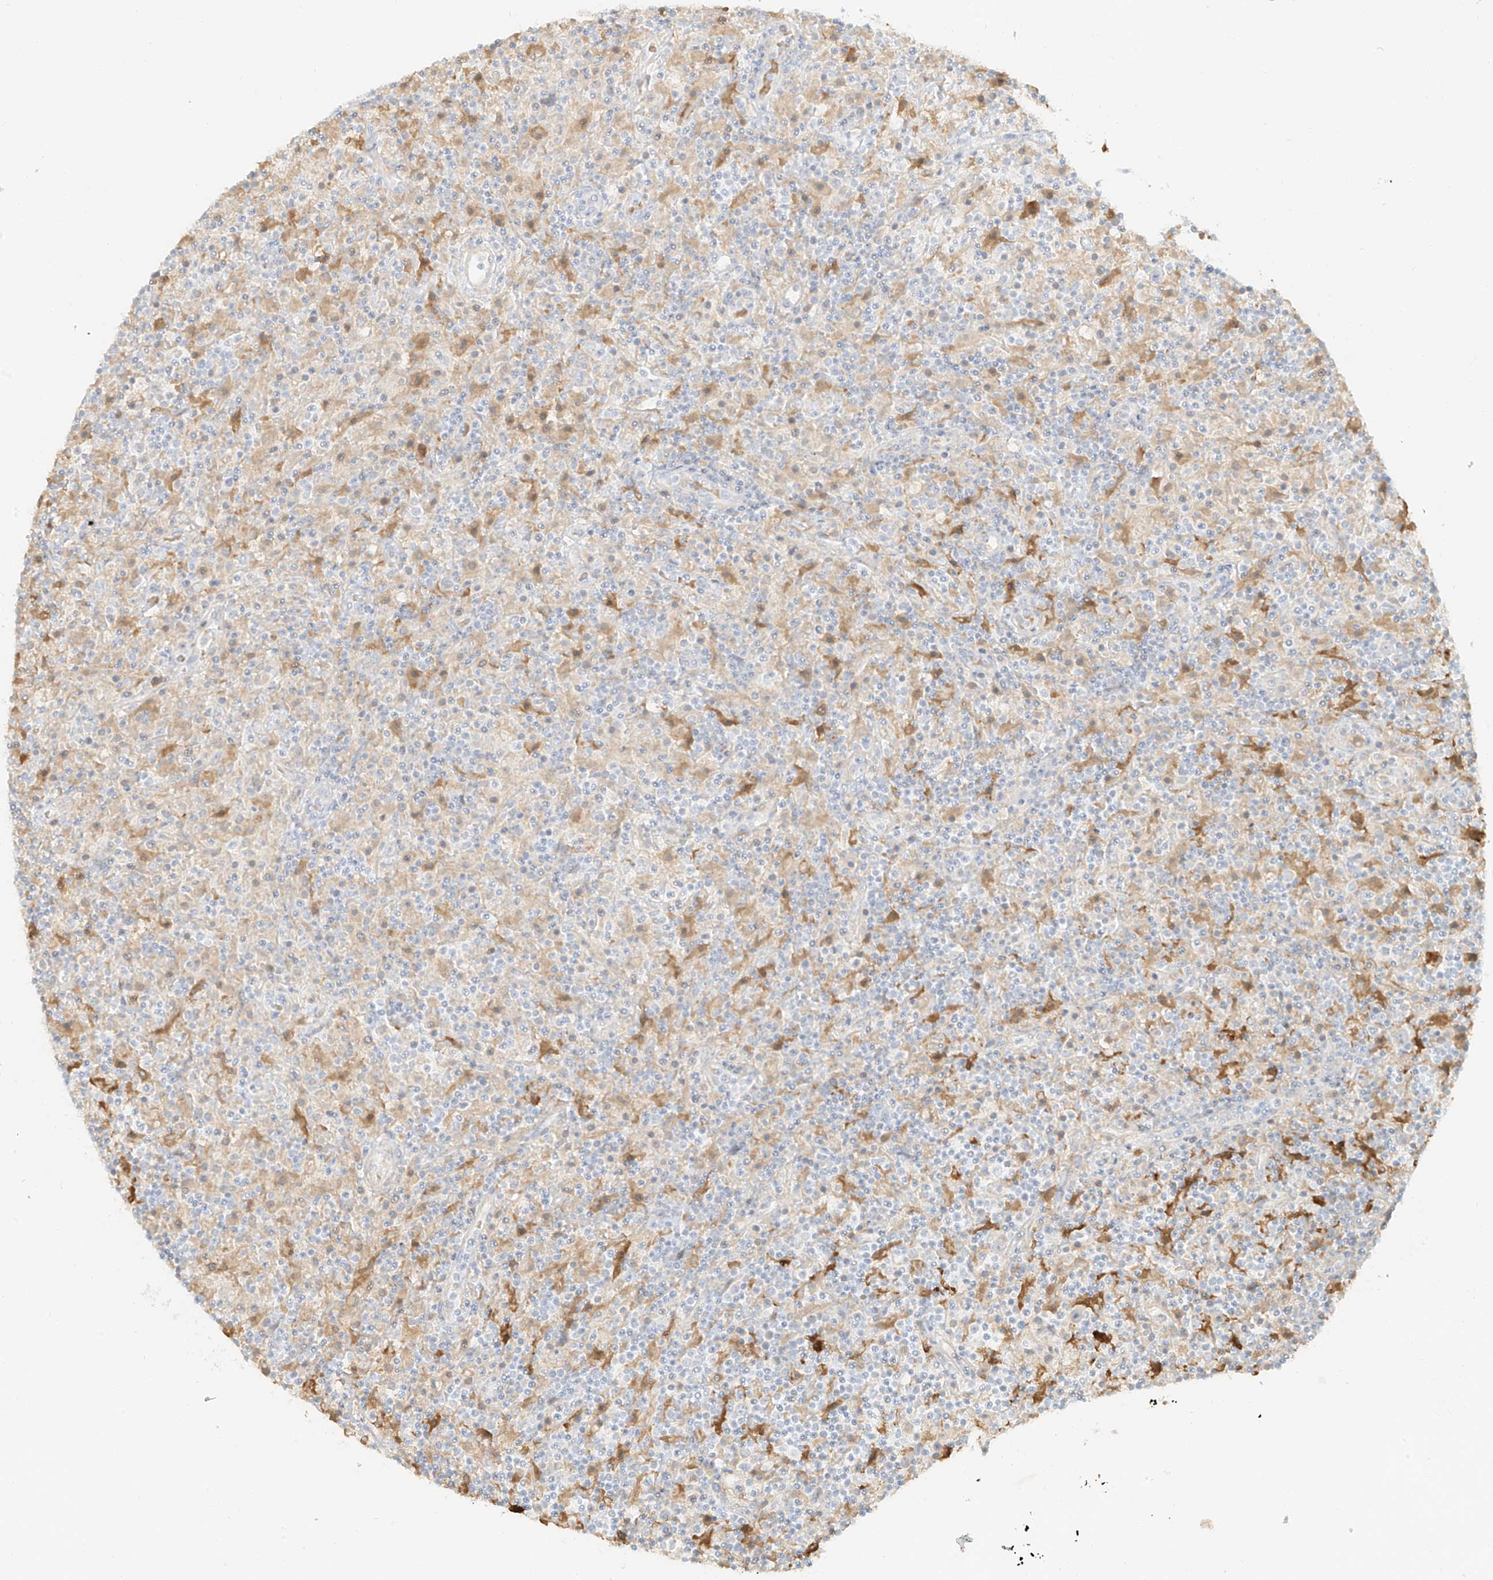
{"staining": {"intensity": "negative", "quantity": "none", "location": "none"}, "tissue": "lymphoma", "cell_type": "Tumor cells", "image_type": "cancer", "snomed": [{"axis": "morphology", "description": "Hodgkin's disease, NOS"}, {"axis": "topography", "description": "Lymph node"}], "caption": "The immunohistochemistry (IHC) image has no significant expression in tumor cells of lymphoma tissue. The staining is performed using DAB brown chromogen with nuclei counter-stained in using hematoxylin.", "gene": "UPK1B", "patient": {"sex": "male", "age": 70}}